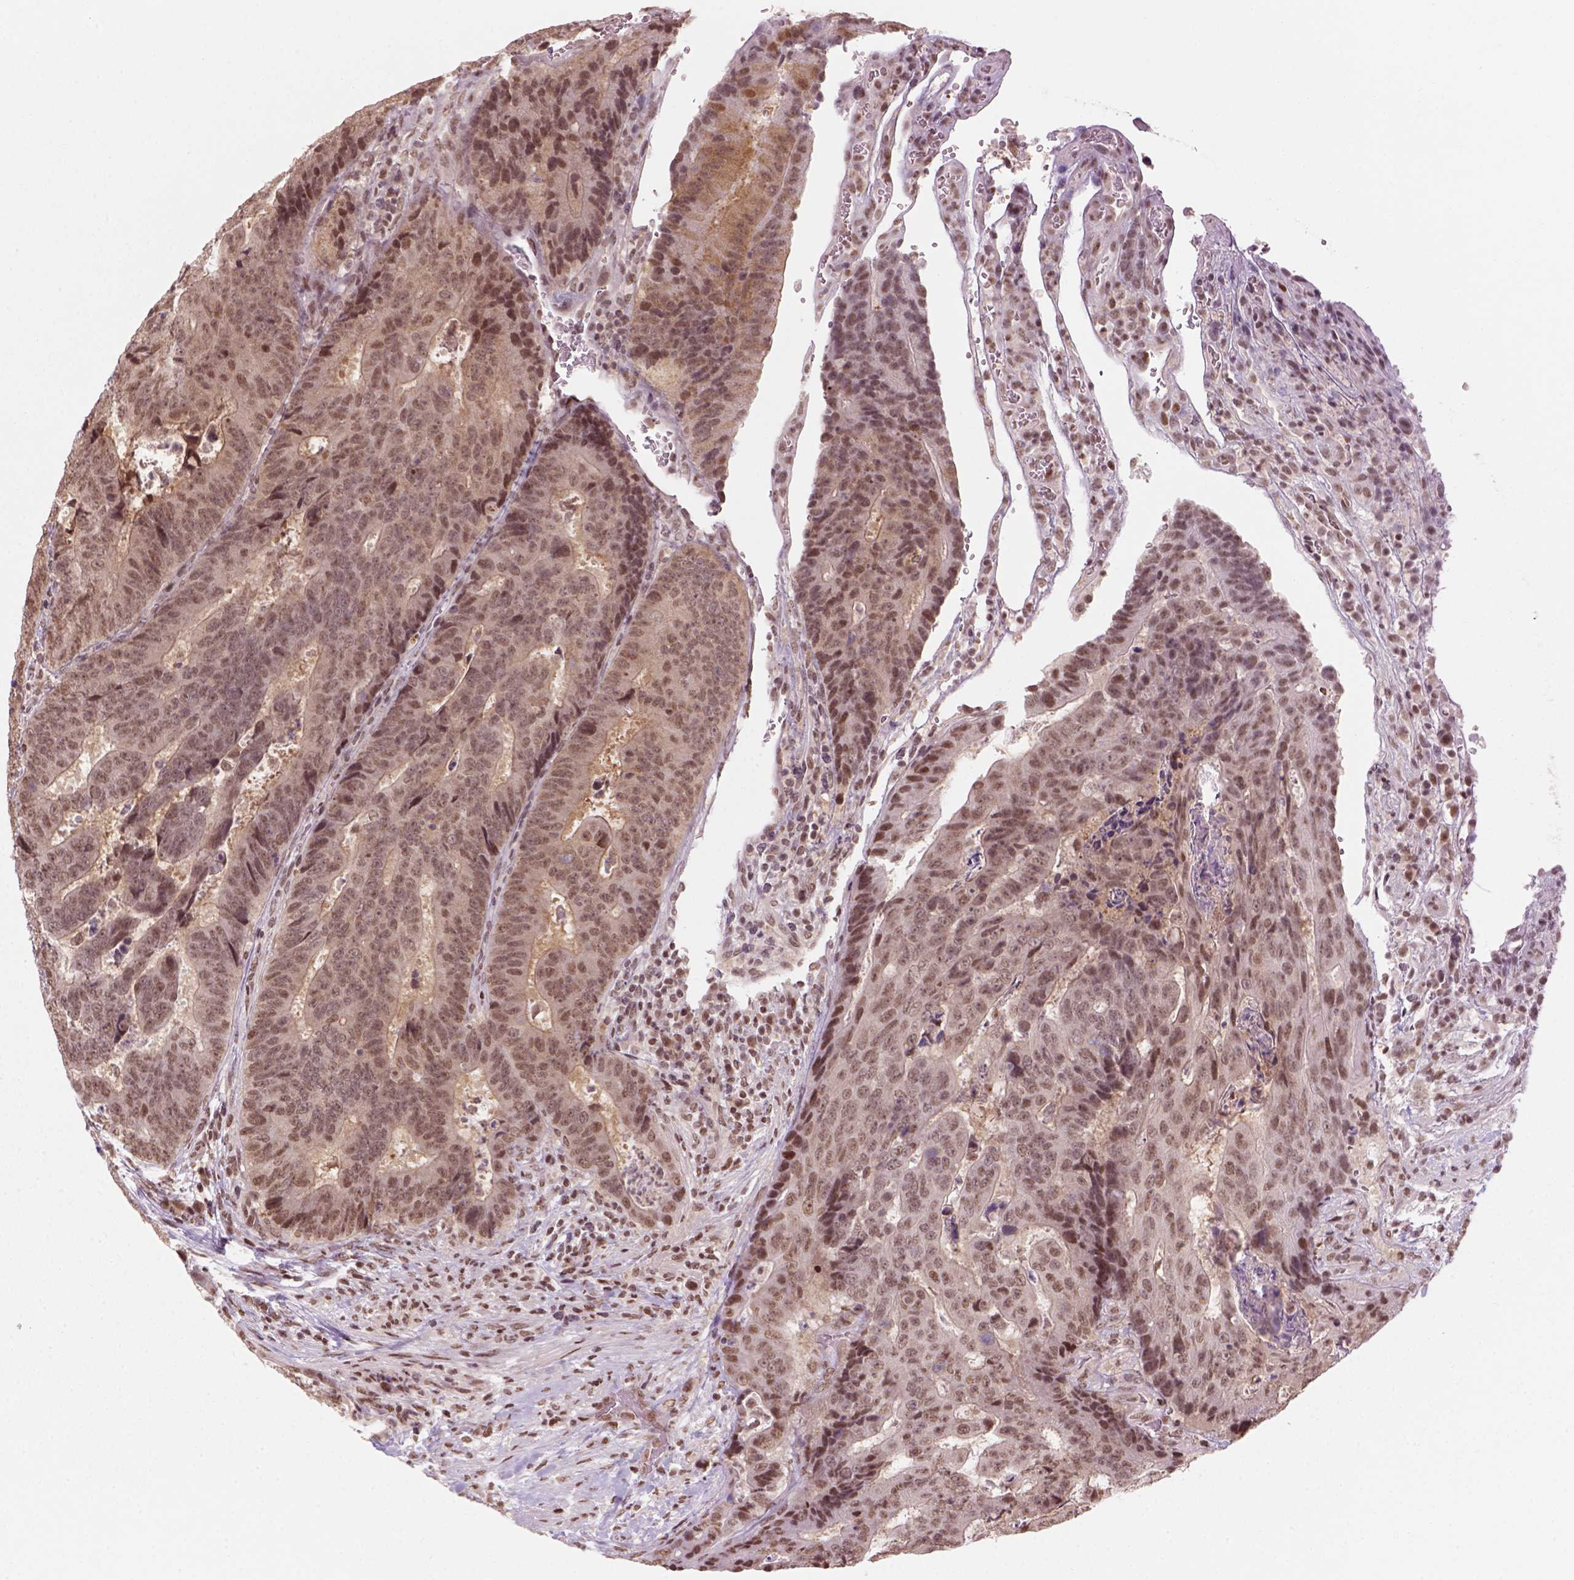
{"staining": {"intensity": "weak", "quantity": ">75%", "location": "cytoplasmic/membranous,nuclear"}, "tissue": "colorectal cancer", "cell_type": "Tumor cells", "image_type": "cancer", "snomed": [{"axis": "morphology", "description": "Adenocarcinoma, NOS"}, {"axis": "topography", "description": "Colon"}], "caption": "IHC histopathology image of neoplastic tissue: colorectal cancer stained using immunohistochemistry (IHC) demonstrates low levels of weak protein expression localized specifically in the cytoplasmic/membranous and nuclear of tumor cells, appearing as a cytoplasmic/membranous and nuclear brown color.", "gene": "GOT1", "patient": {"sex": "female", "age": 48}}